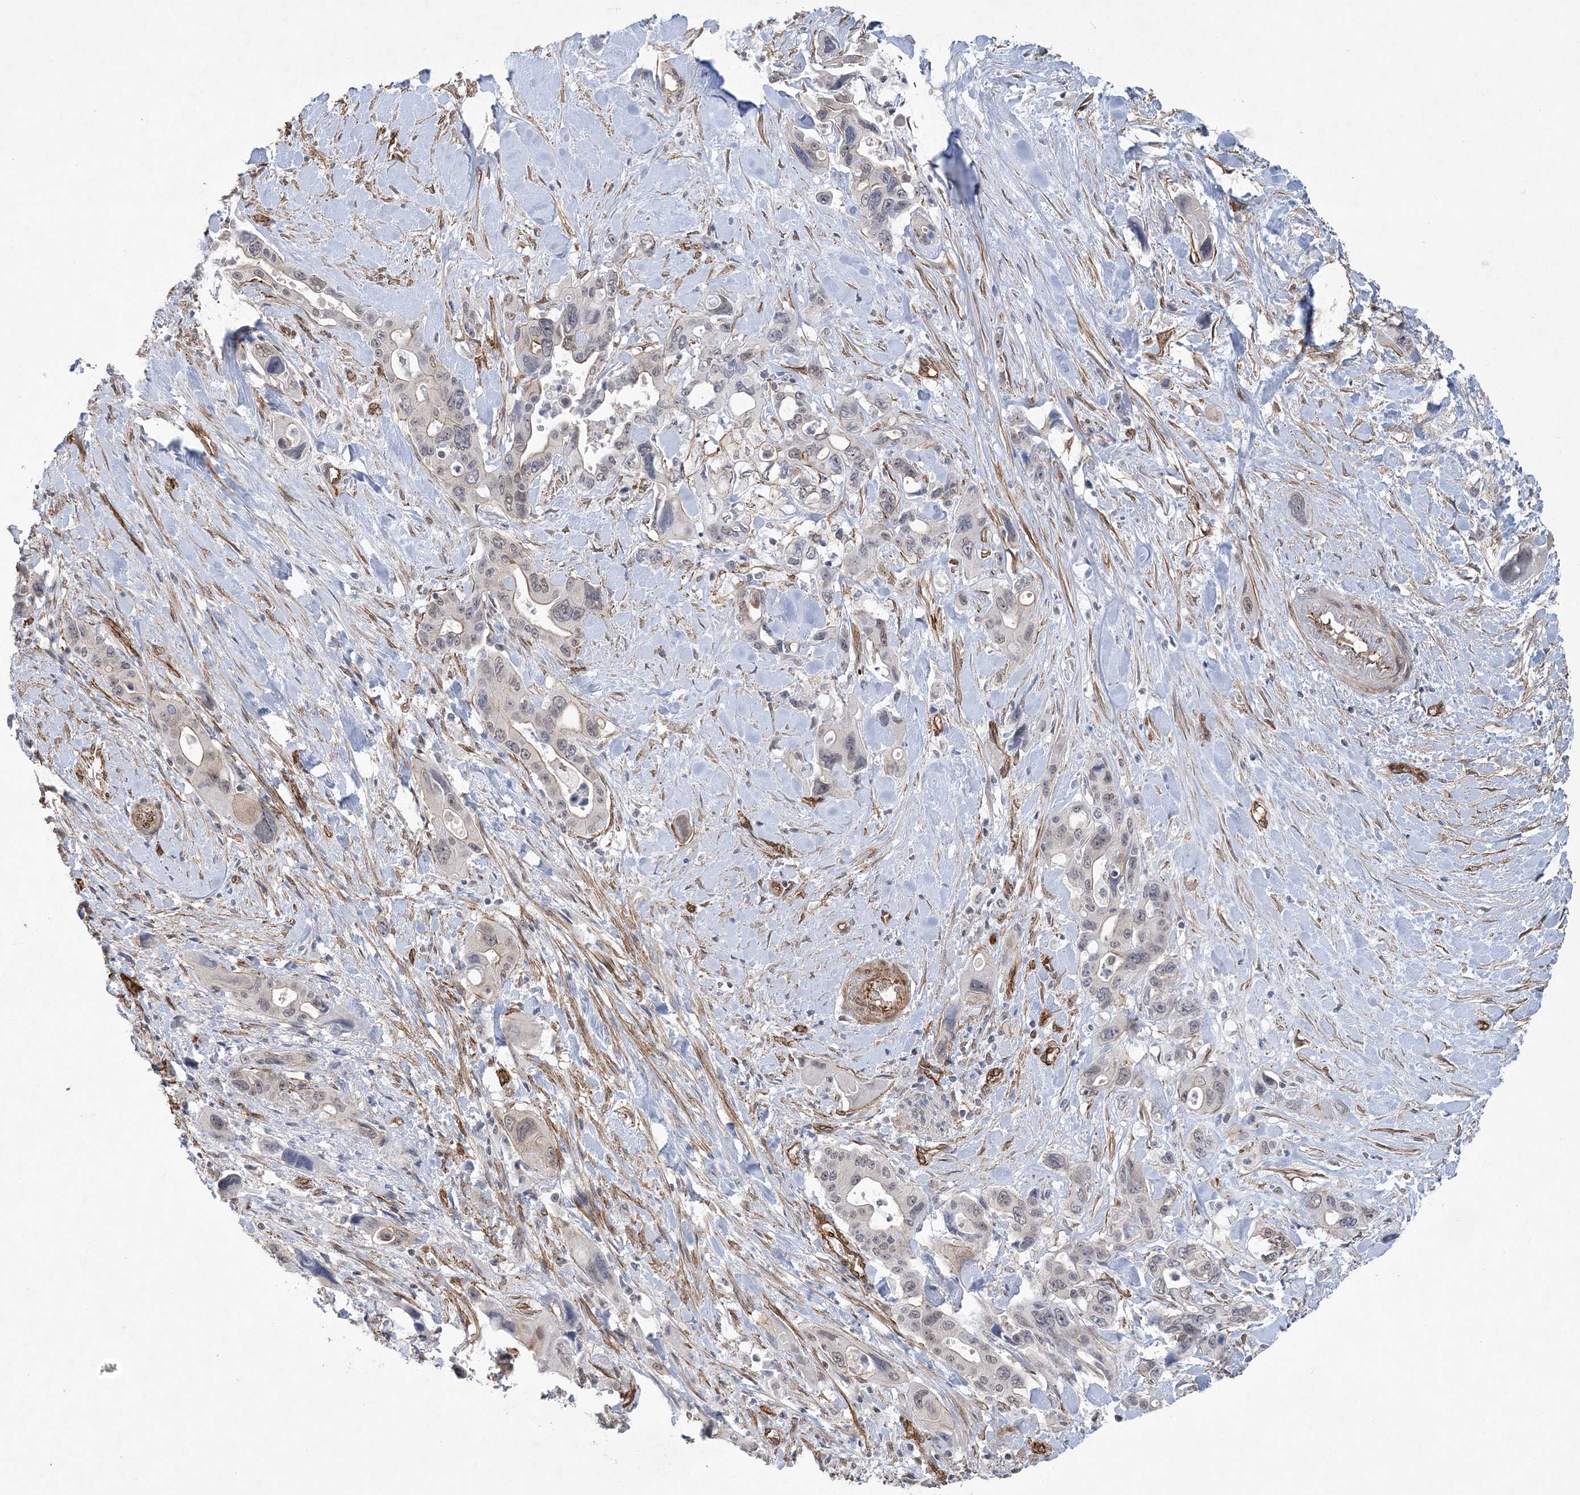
{"staining": {"intensity": "negative", "quantity": "none", "location": "none"}, "tissue": "pancreatic cancer", "cell_type": "Tumor cells", "image_type": "cancer", "snomed": [{"axis": "morphology", "description": "Adenocarcinoma, NOS"}, {"axis": "topography", "description": "Pancreas"}], "caption": "Immunohistochemistry (IHC) image of human pancreatic cancer stained for a protein (brown), which reveals no expression in tumor cells. (Stains: DAB (3,3'-diaminobenzidine) IHC with hematoxylin counter stain, Microscopy: brightfield microscopy at high magnification).", "gene": "RAI14", "patient": {"sex": "male", "age": 46}}